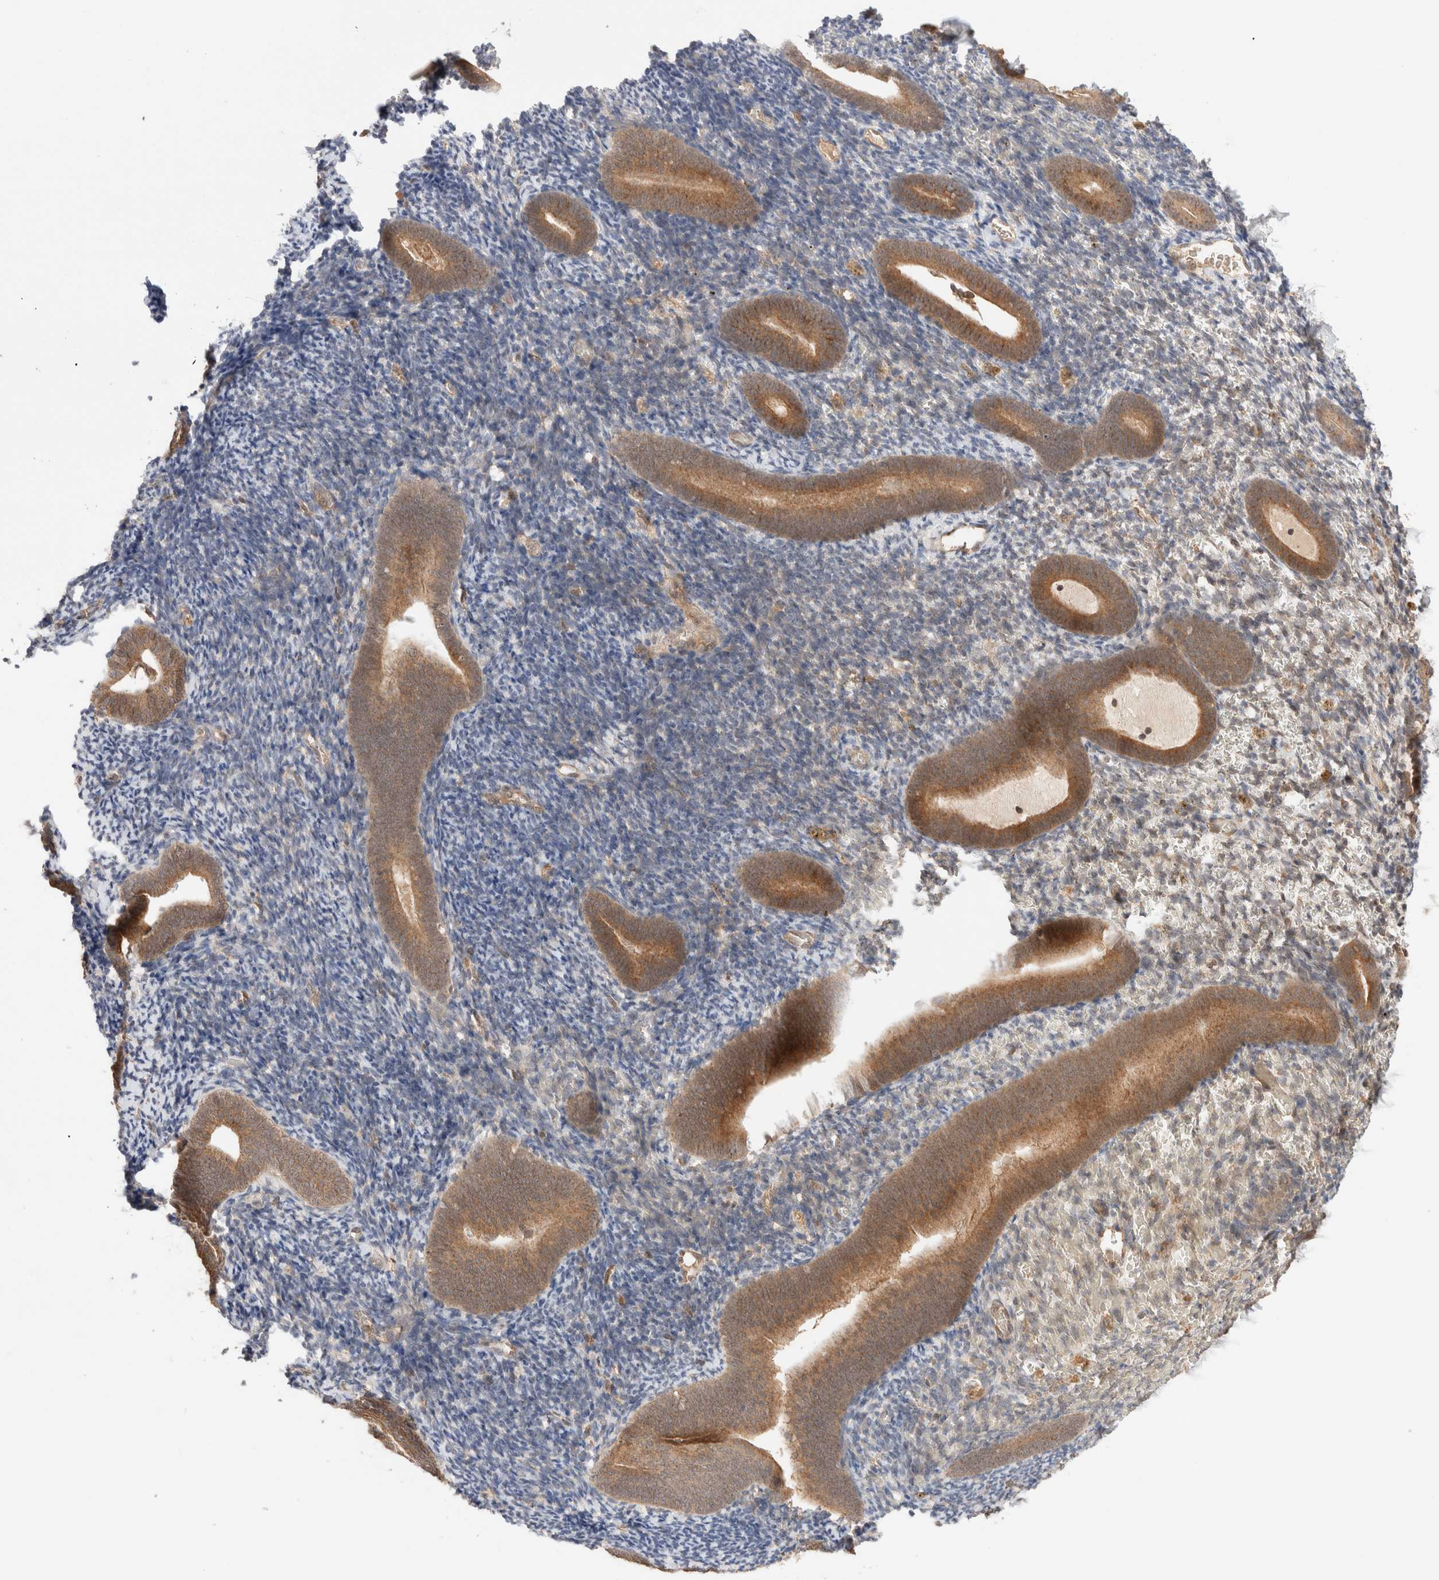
{"staining": {"intensity": "weak", "quantity": "25%-75%", "location": "cytoplasmic/membranous"}, "tissue": "endometrium", "cell_type": "Cells in endometrial stroma", "image_type": "normal", "snomed": [{"axis": "morphology", "description": "Normal tissue, NOS"}, {"axis": "topography", "description": "Endometrium"}], "caption": "IHC histopathology image of unremarkable endometrium: human endometrium stained using immunohistochemistry (IHC) displays low levels of weak protein expression localized specifically in the cytoplasmic/membranous of cells in endometrial stroma, appearing as a cytoplasmic/membranous brown color.", "gene": "SIKE1", "patient": {"sex": "female", "age": 51}}